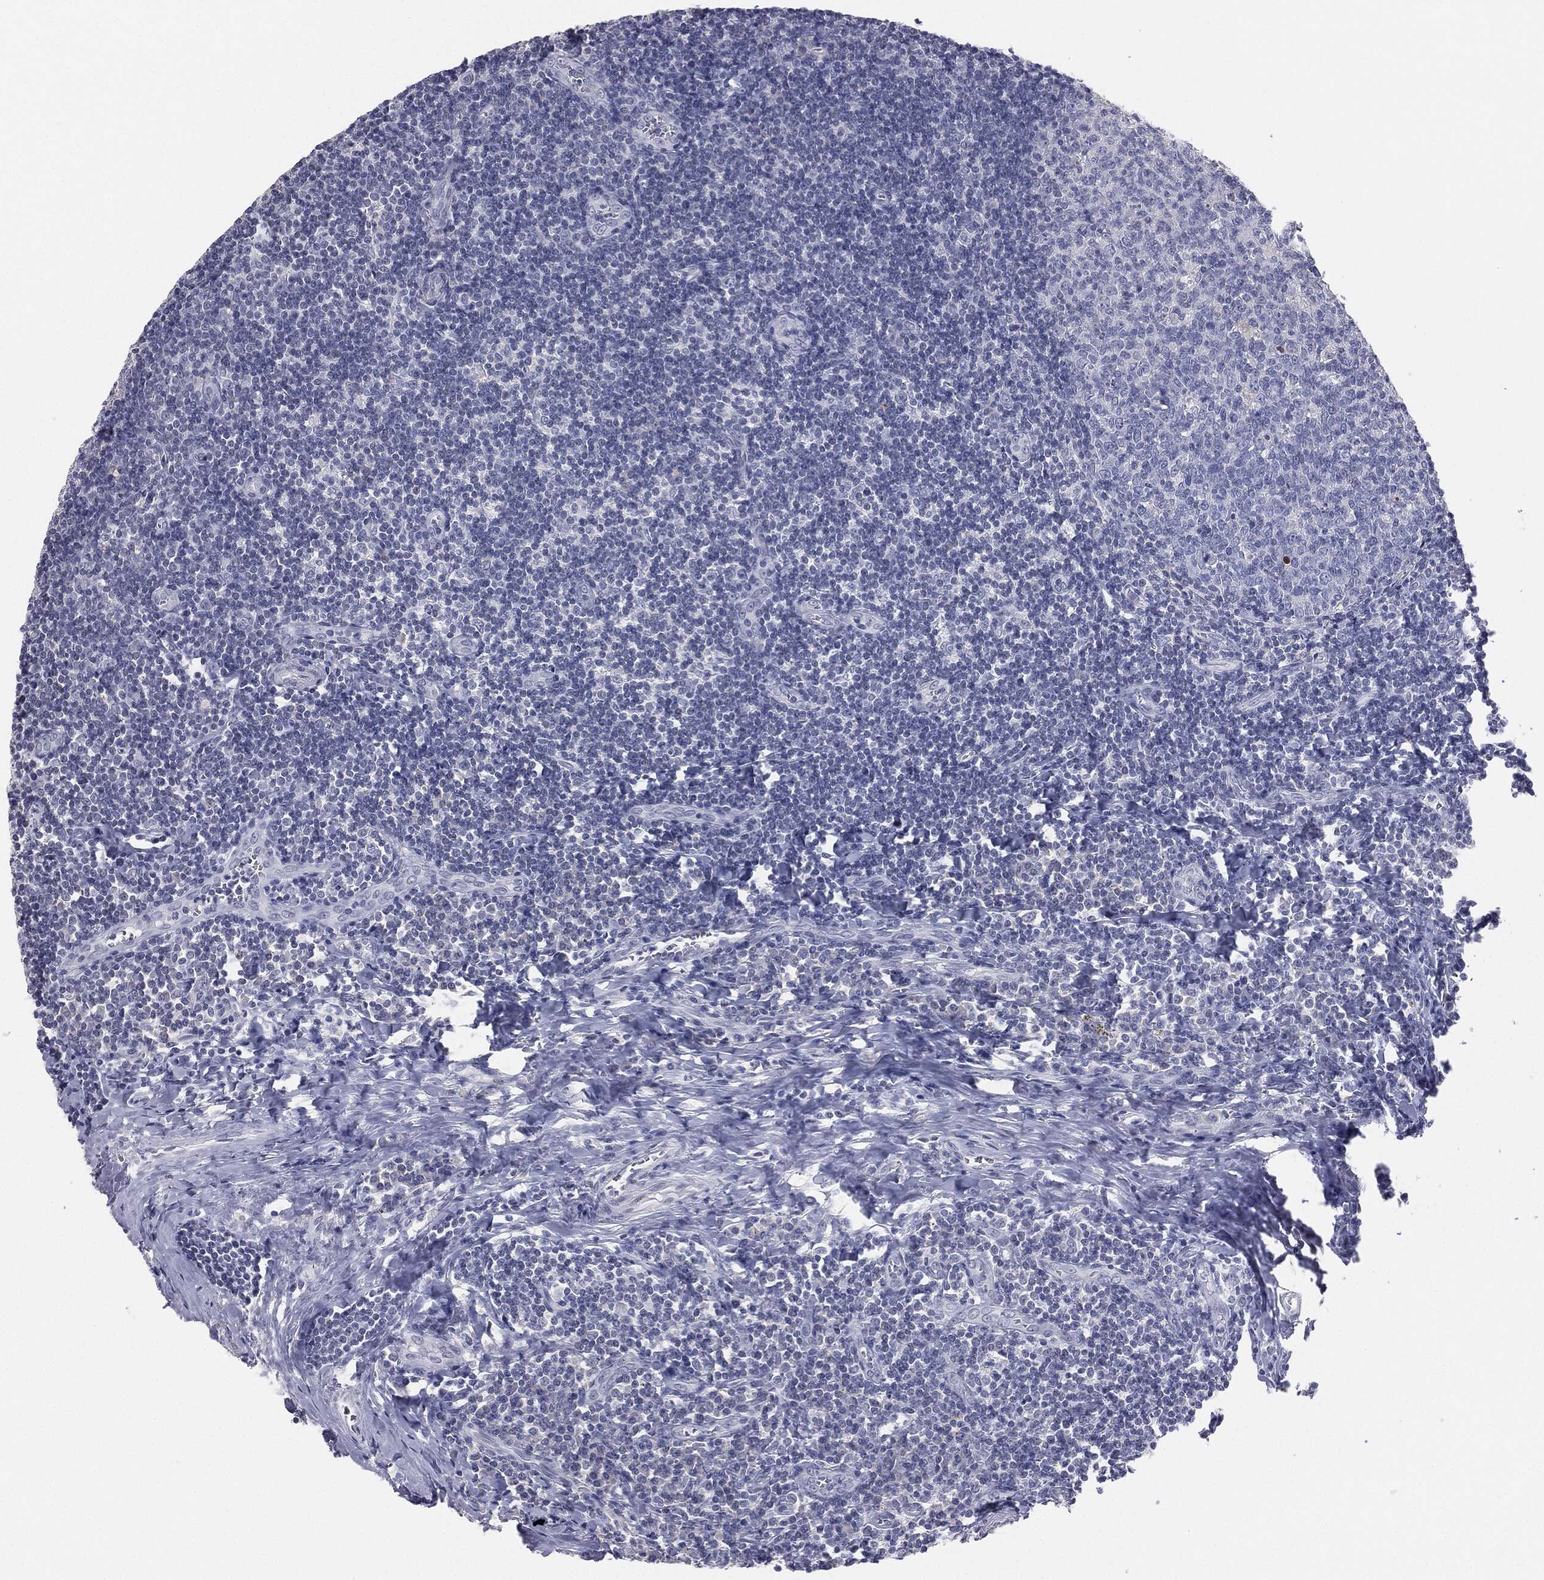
{"staining": {"intensity": "negative", "quantity": "none", "location": "none"}, "tissue": "tonsil", "cell_type": "Germinal center cells", "image_type": "normal", "snomed": [{"axis": "morphology", "description": "Normal tissue, NOS"}, {"axis": "morphology", "description": "Inflammation, NOS"}, {"axis": "topography", "description": "Tonsil"}], "caption": "Tonsil stained for a protein using immunohistochemistry displays no expression germinal center cells.", "gene": "DMKN", "patient": {"sex": "female", "age": 31}}